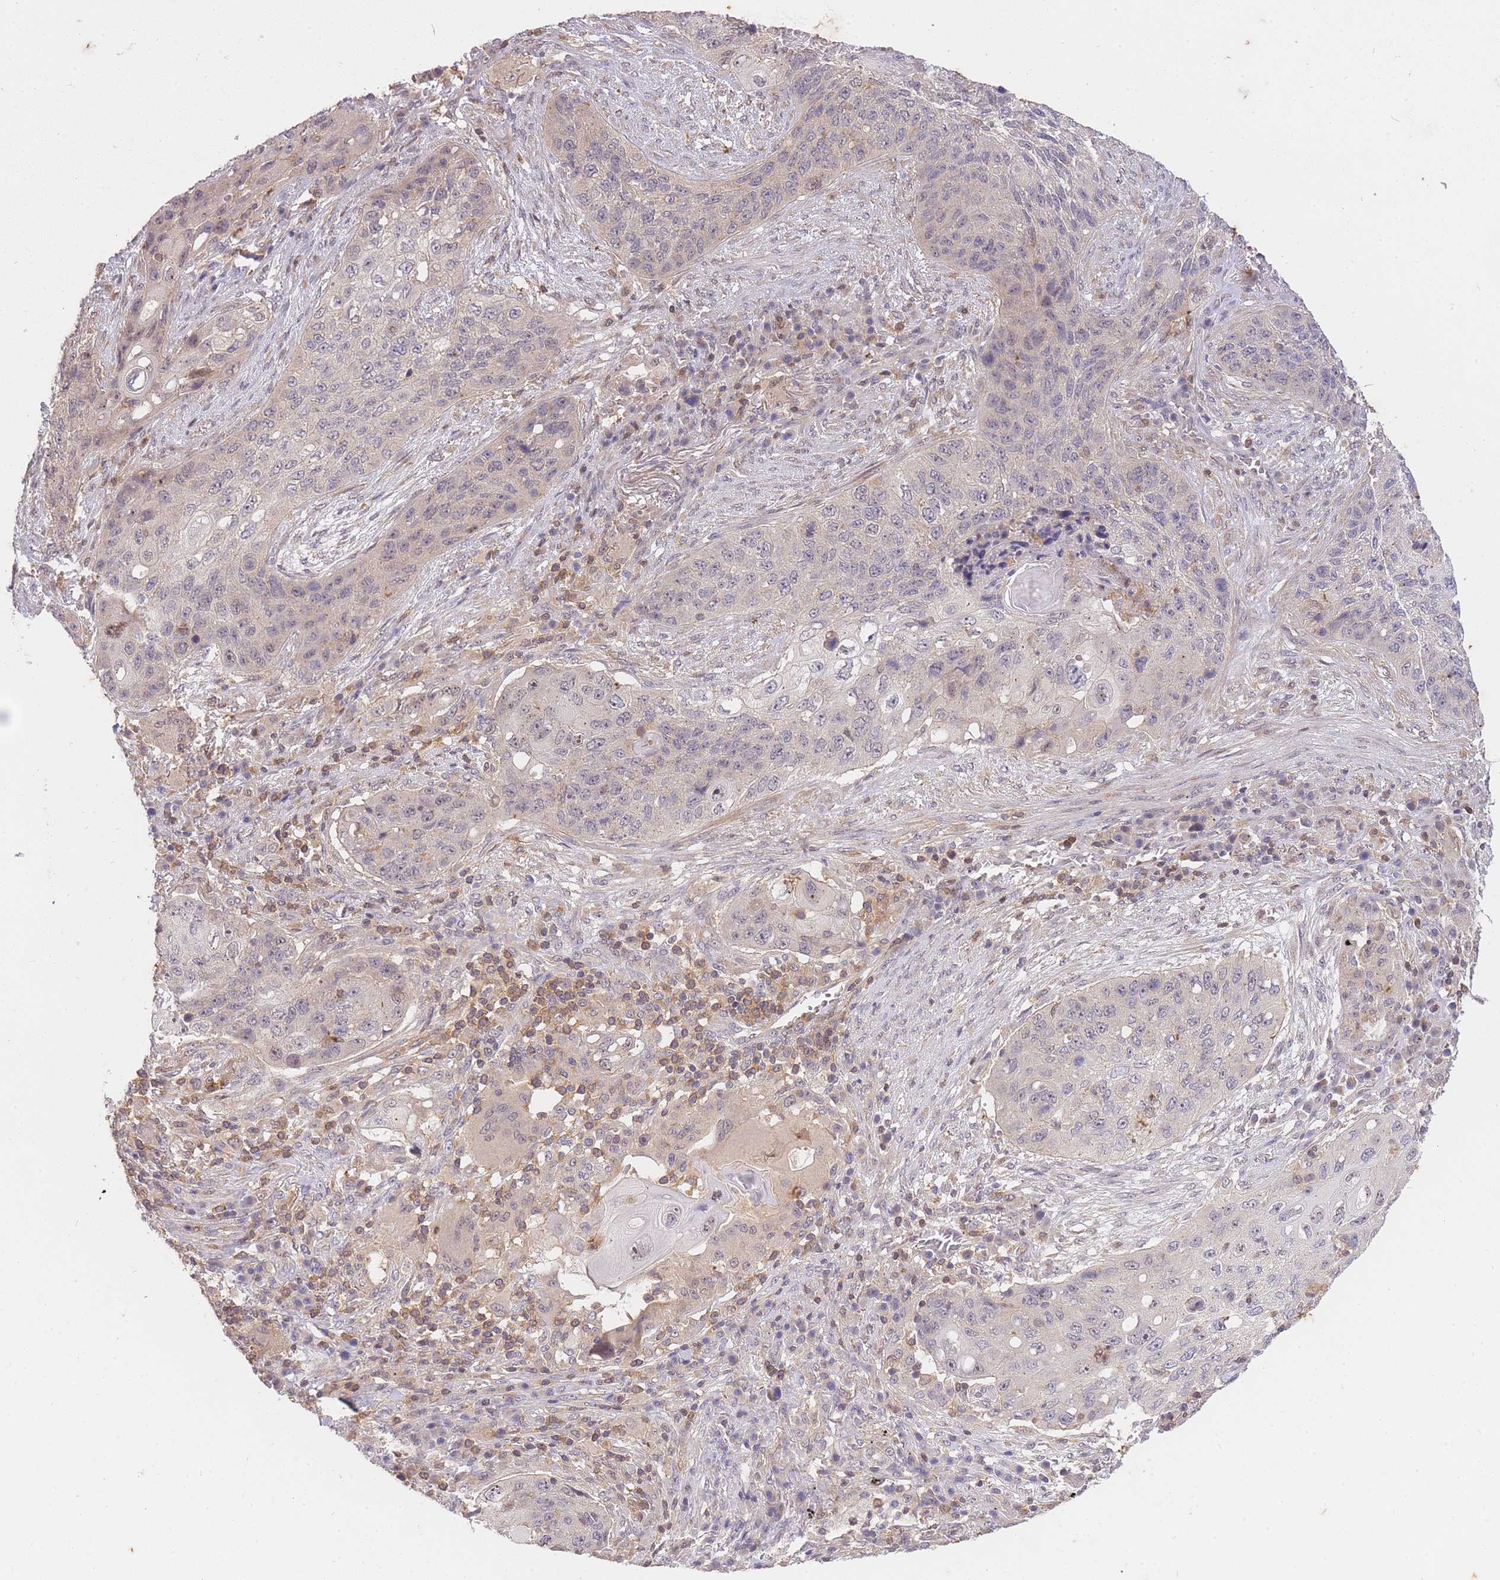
{"staining": {"intensity": "weak", "quantity": "<25%", "location": "cytoplasmic/membranous,nuclear"}, "tissue": "lung cancer", "cell_type": "Tumor cells", "image_type": "cancer", "snomed": [{"axis": "morphology", "description": "Squamous cell carcinoma, NOS"}, {"axis": "topography", "description": "Lung"}], "caption": "Lung squamous cell carcinoma was stained to show a protein in brown. There is no significant positivity in tumor cells.", "gene": "ST8SIA4", "patient": {"sex": "female", "age": 63}}